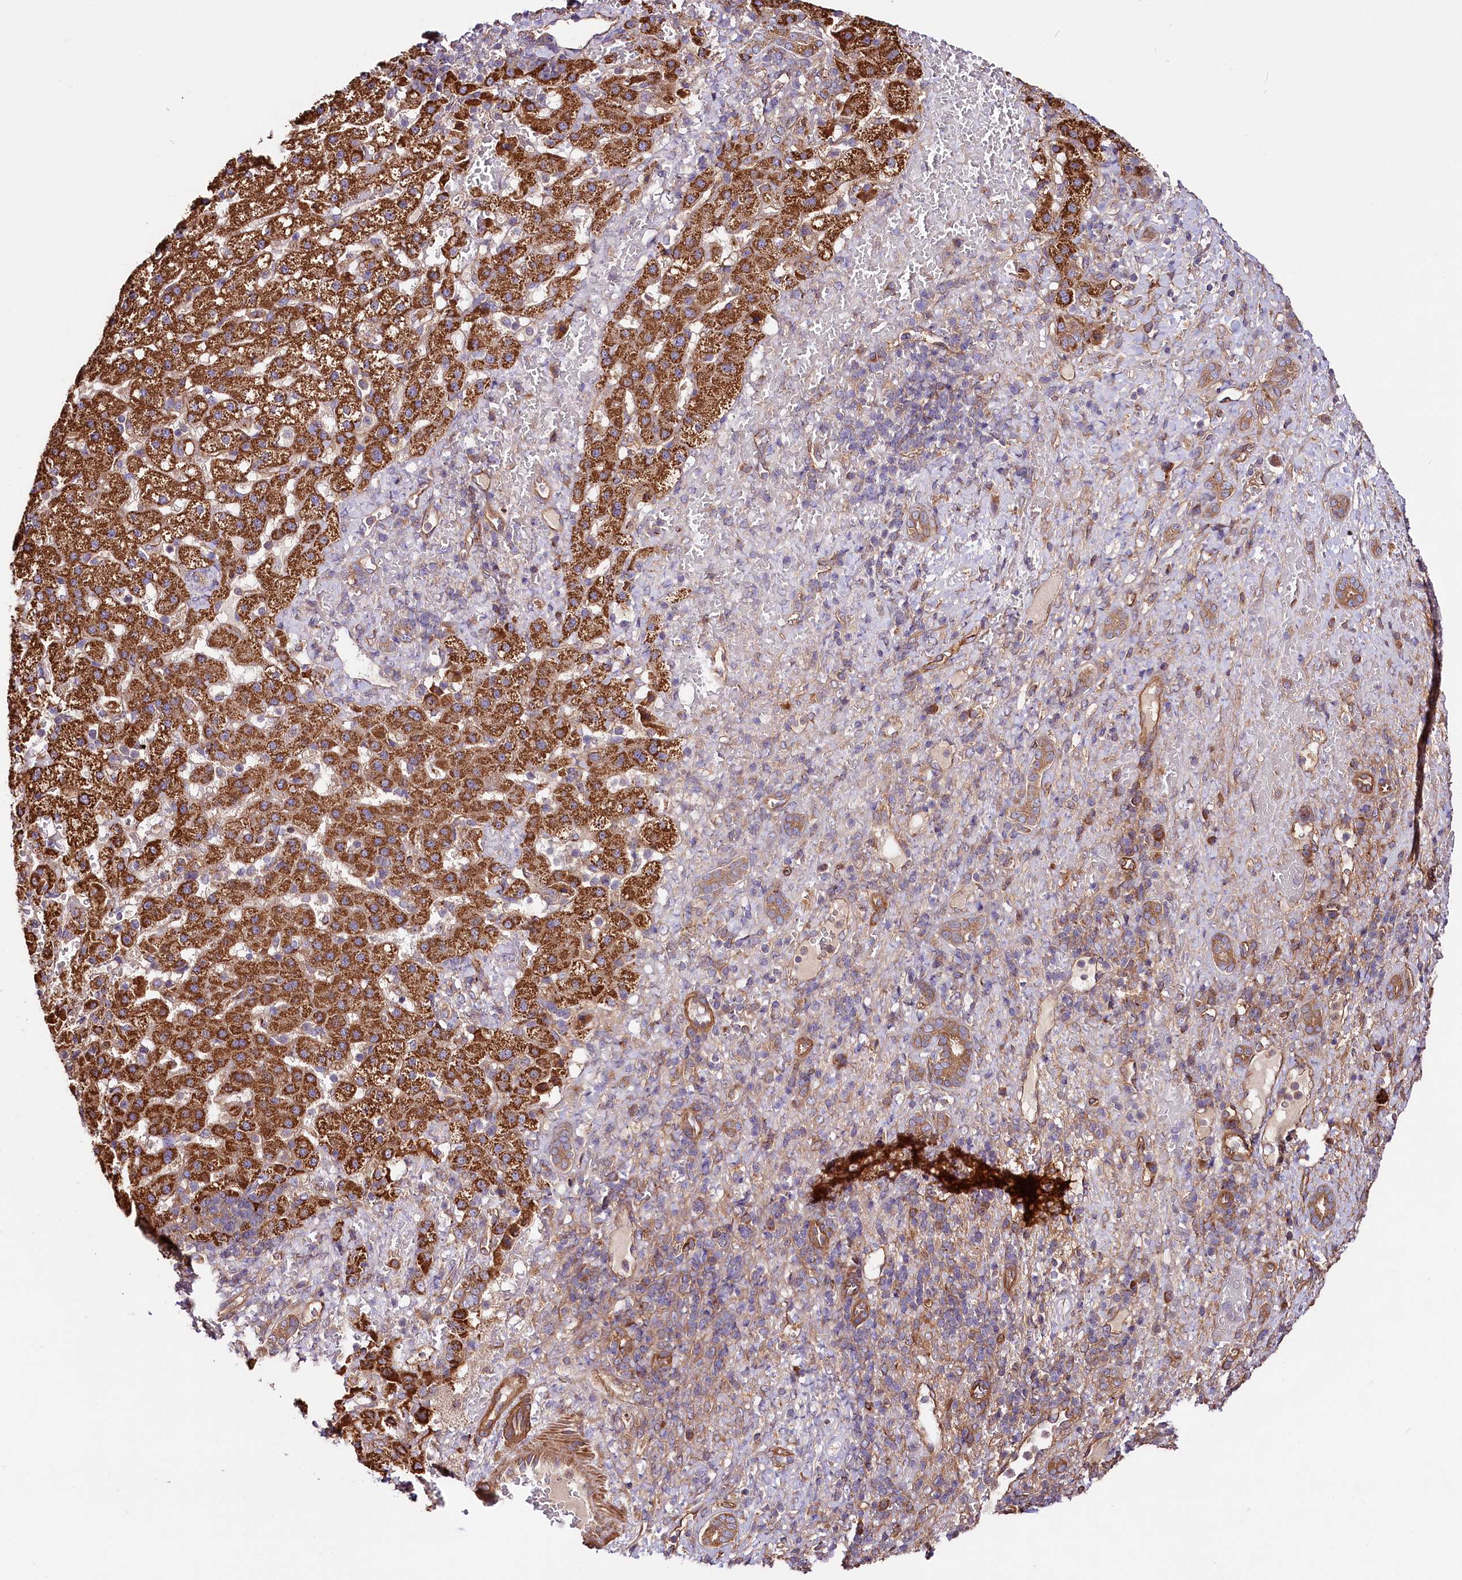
{"staining": {"intensity": "strong", "quantity": ">75%", "location": "cytoplasmic/membranous"}, "tissue": "liver cancer", "cell_type": "Tumor cells", "image_type": "cancer", "snomed": [{"axis": "morphology", "description": "Normal tissue, NOS"}, {"axis": "morphology", "description": "Carcinoma, Hepatocellular, NOS"}, {"axis": "topography", "description": "Liver"}], "caption": "Immunohistochemistry photomicrograph of neoplastic tissue: human liver hepatocellular carcinoma stained using immunohistochemistry (IHC) reveals high levels of strong protein expression localized specifically in the cytoplasmic/membranous of tumor cells, appearing as a cytoplasmic/membranous brown color.", "gene": "CEP295", "patient": {"sex": "male", "age": 57}}